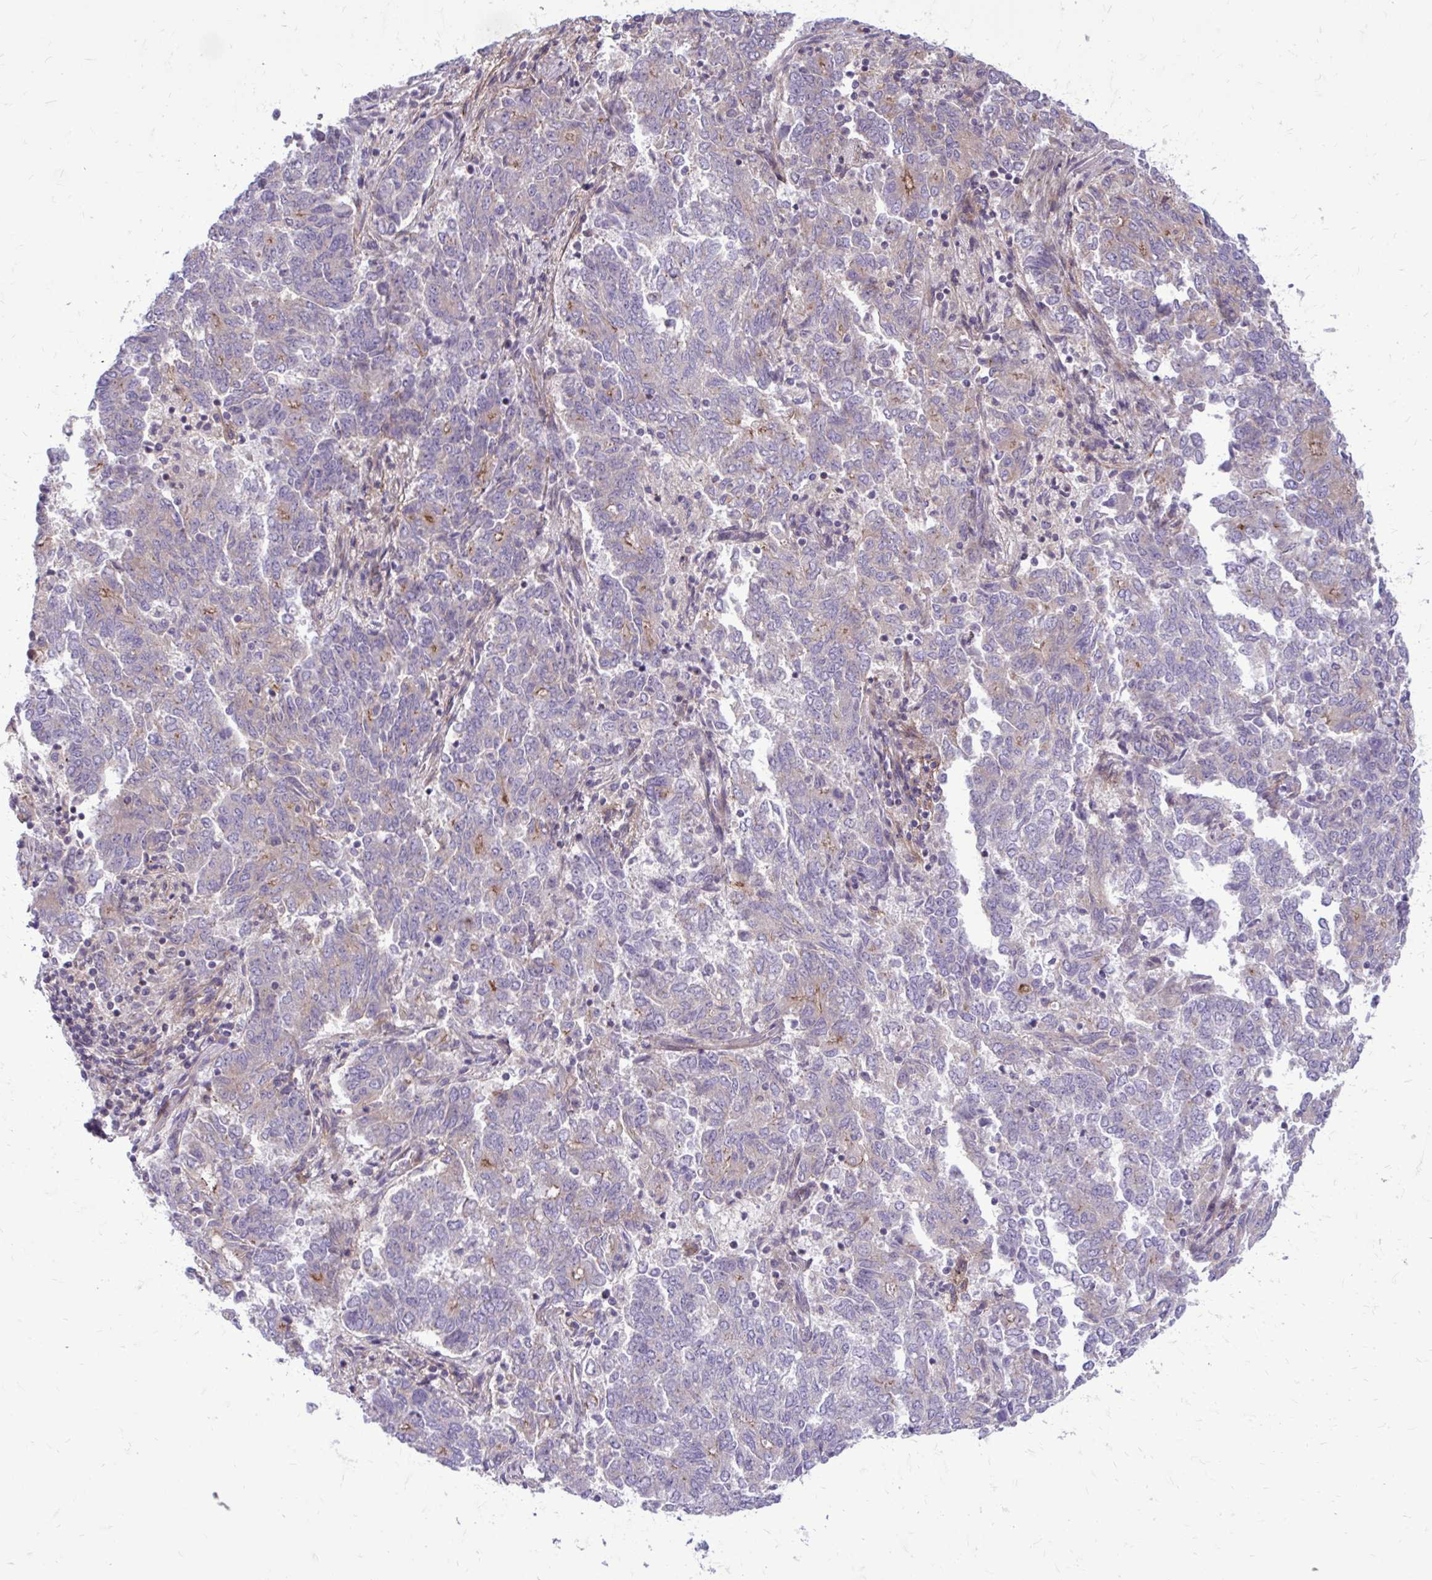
{"staining": {"intensity": "weak", "quantity": "<25%", "location": "cytoplasmic/membranous"}, "tissue": "endometrial cancer", "cell_type": "Tumor cells", "image_type": "cancer", "snomed": [{"axis": "morphology", "description": "Adenocarcinoma, NOS"}, {"axis": "topography", "description": "Endometrium"}], "caption": "This is a micrograph of IHC staining of endometrial cancer, which shows no positivity in tumor cells.", "gene": "FAP", "patient": {"sex": "female", "age": 80}}